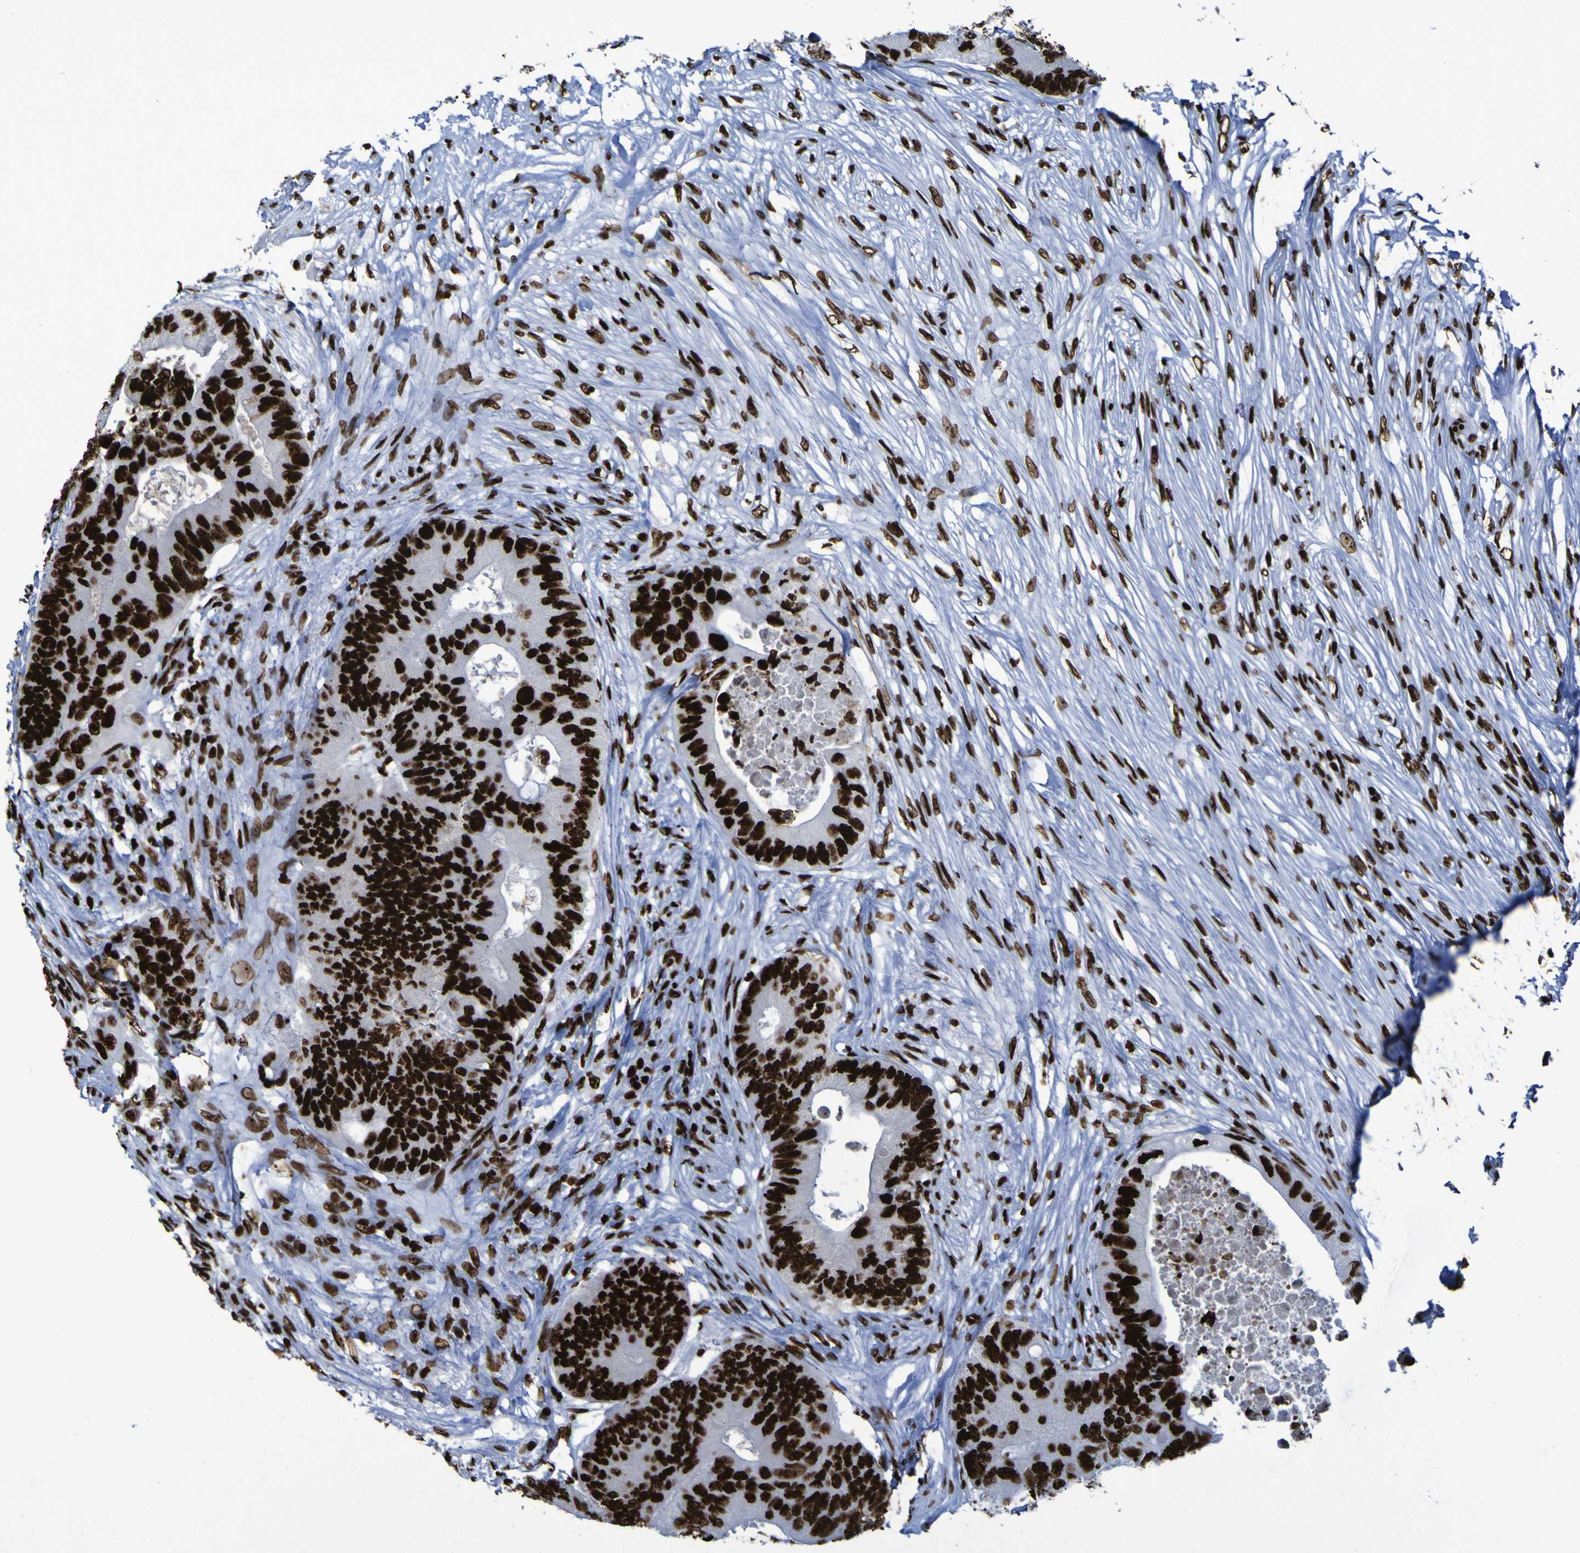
{"staining": {"intensity": "strong", "quantity": ">75%", "location": "nuclear"}, "tissue": "colorectal cancer", "cell_type": "Tumor cells", "image_type": "cancer", "snomed": [{"axis": "morphology", "description": "Adenocarcinoma, NOS"}, {"axis": "topography", "description": "Colon"}], "caption": "Strong nuclear expression is present in approximately >75% of tumor cells in colorectal cancer (adenocarcinoma).", "gene": "NPM1", "patient": {"sex": "male", "age": 71}}